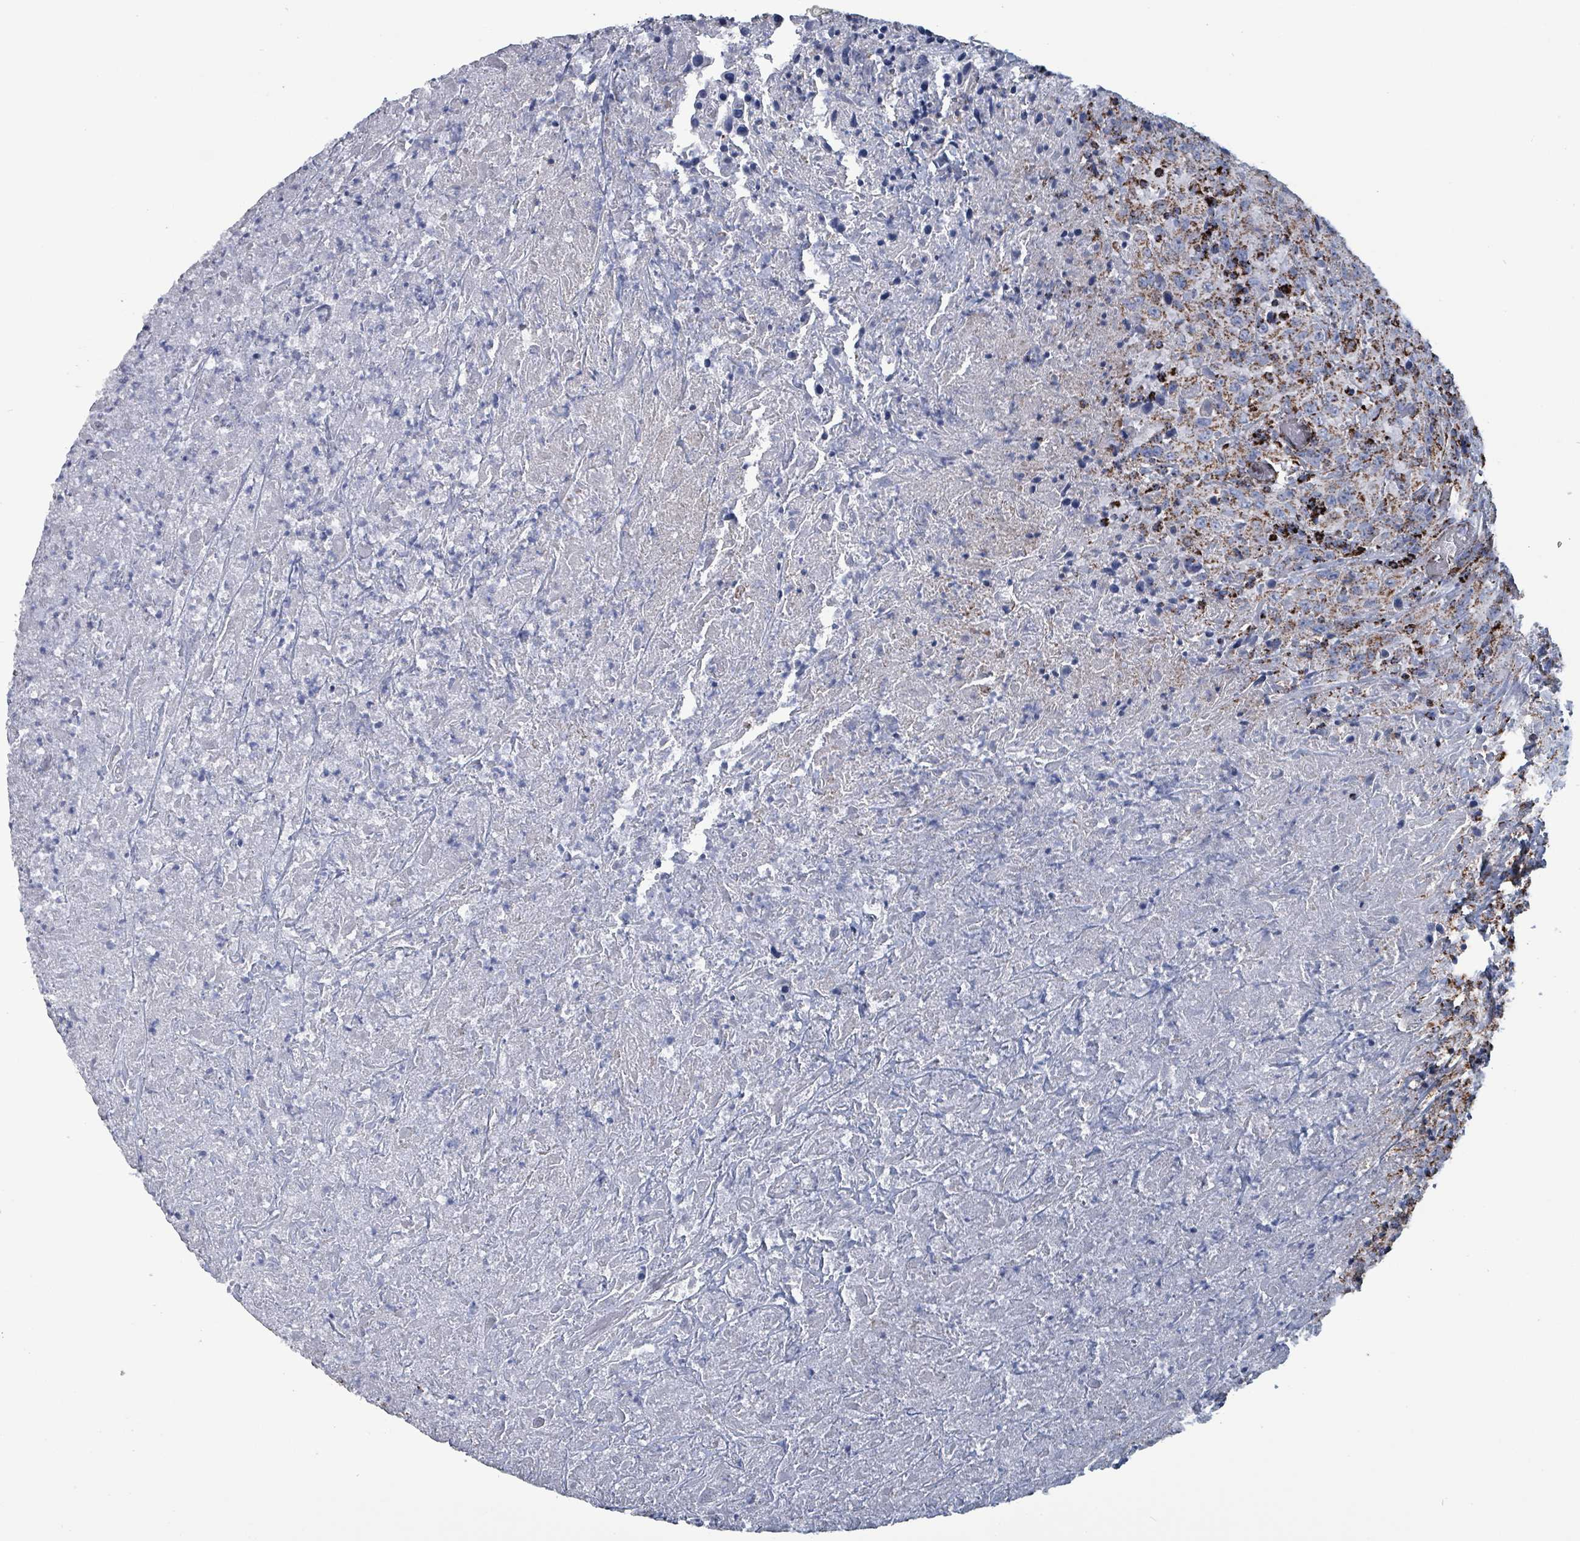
{"staining": {"intensity": "moderate", "quantity": "25%-75%", "location": "cytoplasmic/membranous"}, "tissue": "urothelial cancer", "cell_type": "Tumor cells", "image_type": "cancer", "snomed": [{"axis": "morphology", "description": "Urothelial carcinoma, High grade"}, {"axis": "topography", "description": "Urinary bladder"}], "caption": "A brown stain labels moderate cytoplasmic/membranous staining of a protein in human urothelial cancer tumor cells. The protein is shown in brown color, while the nuclei are stained blue.", "gene": "IDH3B", "patient": {"sex": "male", "age": 61}}